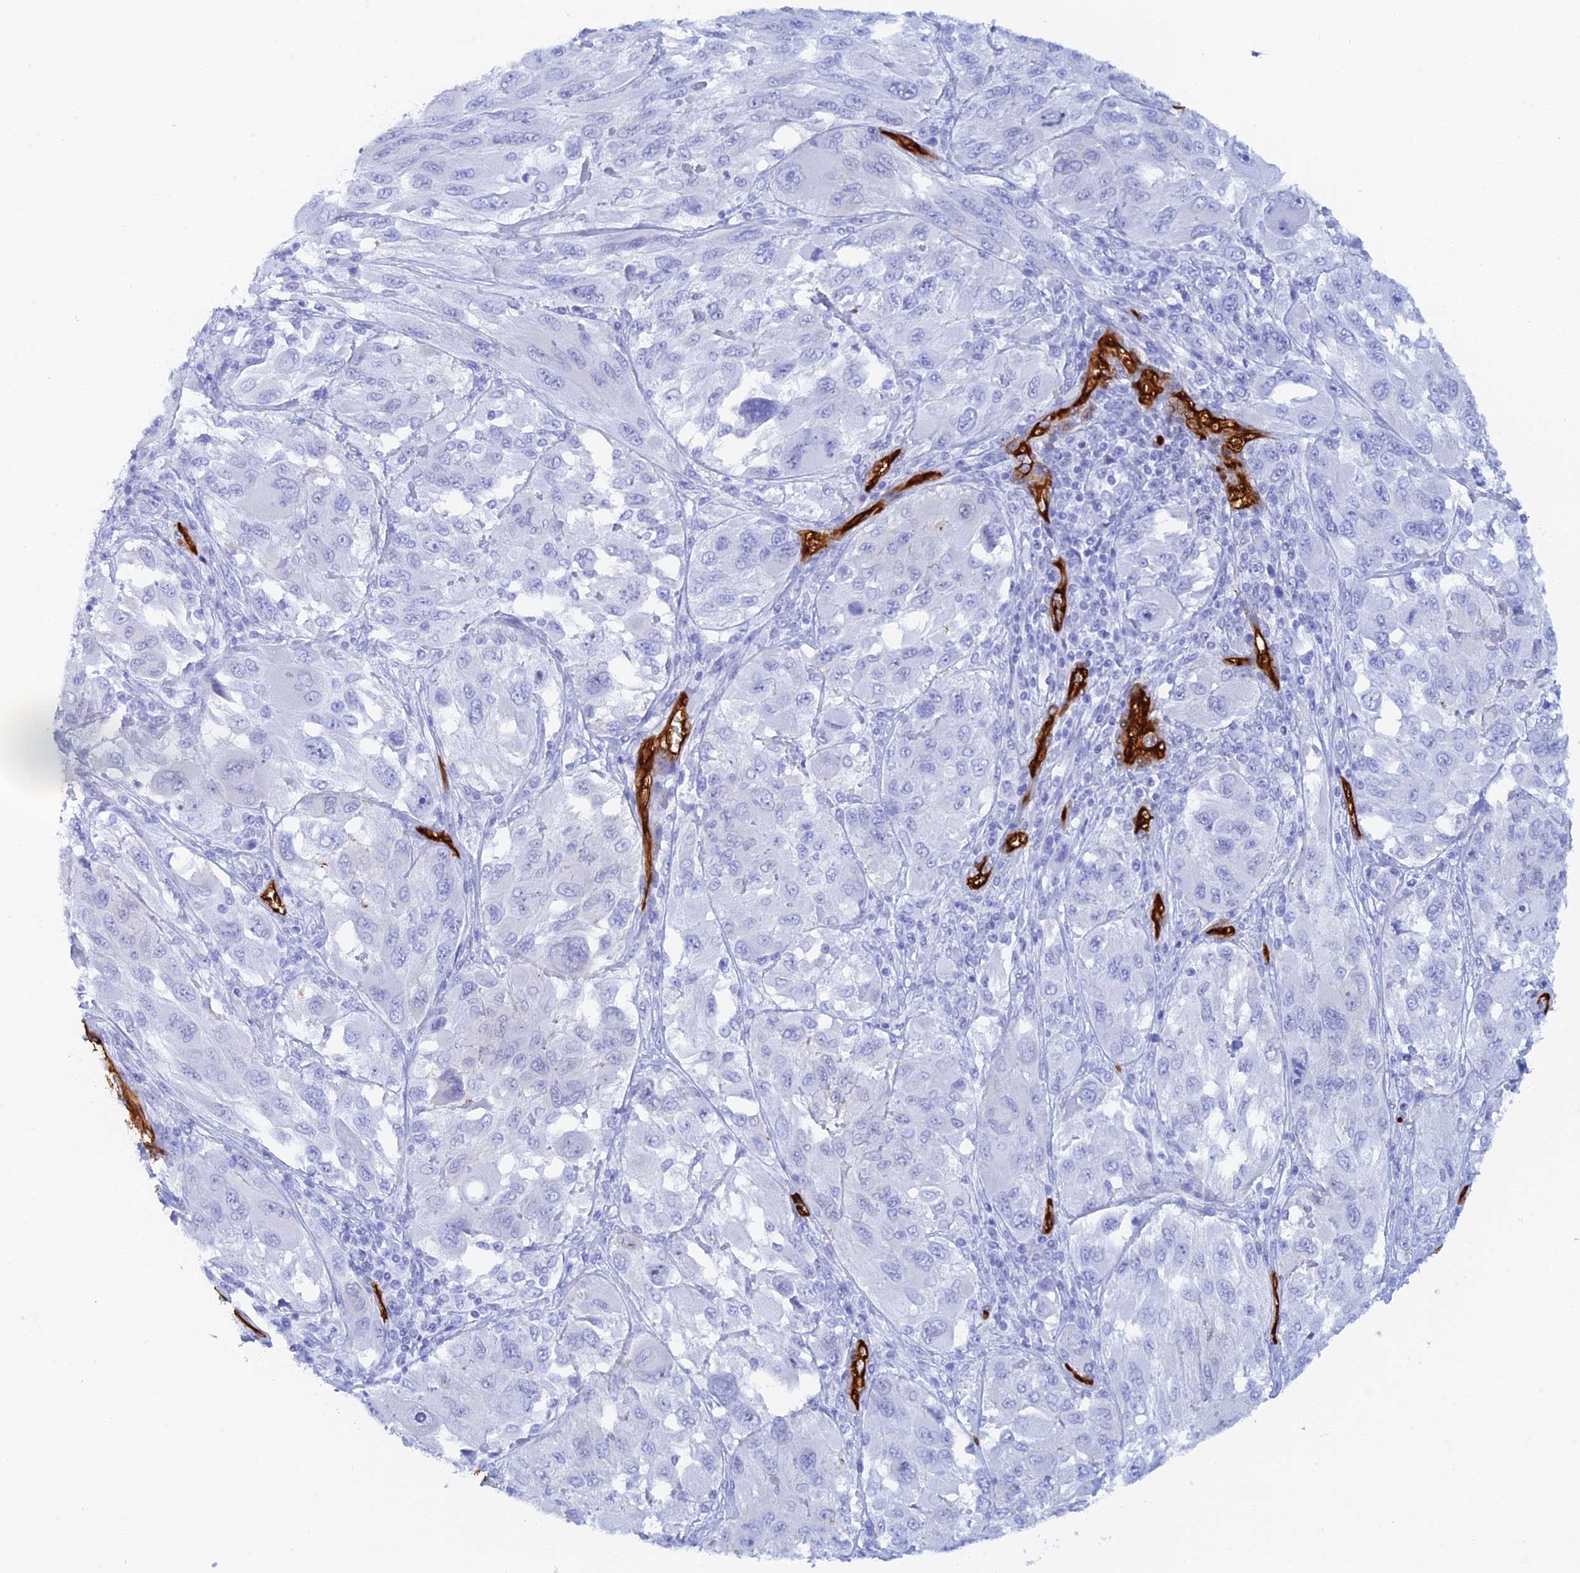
{"staining": {"intensity": "negative", "quantity": "none", "location": "none"}, "tissue": "melanoma", "cell_type": "Tumor cells", "image_type": "cancer", "snomed": [{"axis": "morphology", "description": "Malignant melanoma, NOS"}, {"axis": "topography", "description": "Skin"}], "caption": "A high-resolution photomicrograph shows immunohistochemistry staining of malignant melanoma, which shows no significant expression in tumor cells. (Immunohistochemistry, brightfield microscopy, high magnification).", "gene": "CRIP2", "patient": {"sex": "female", "age": 91}}